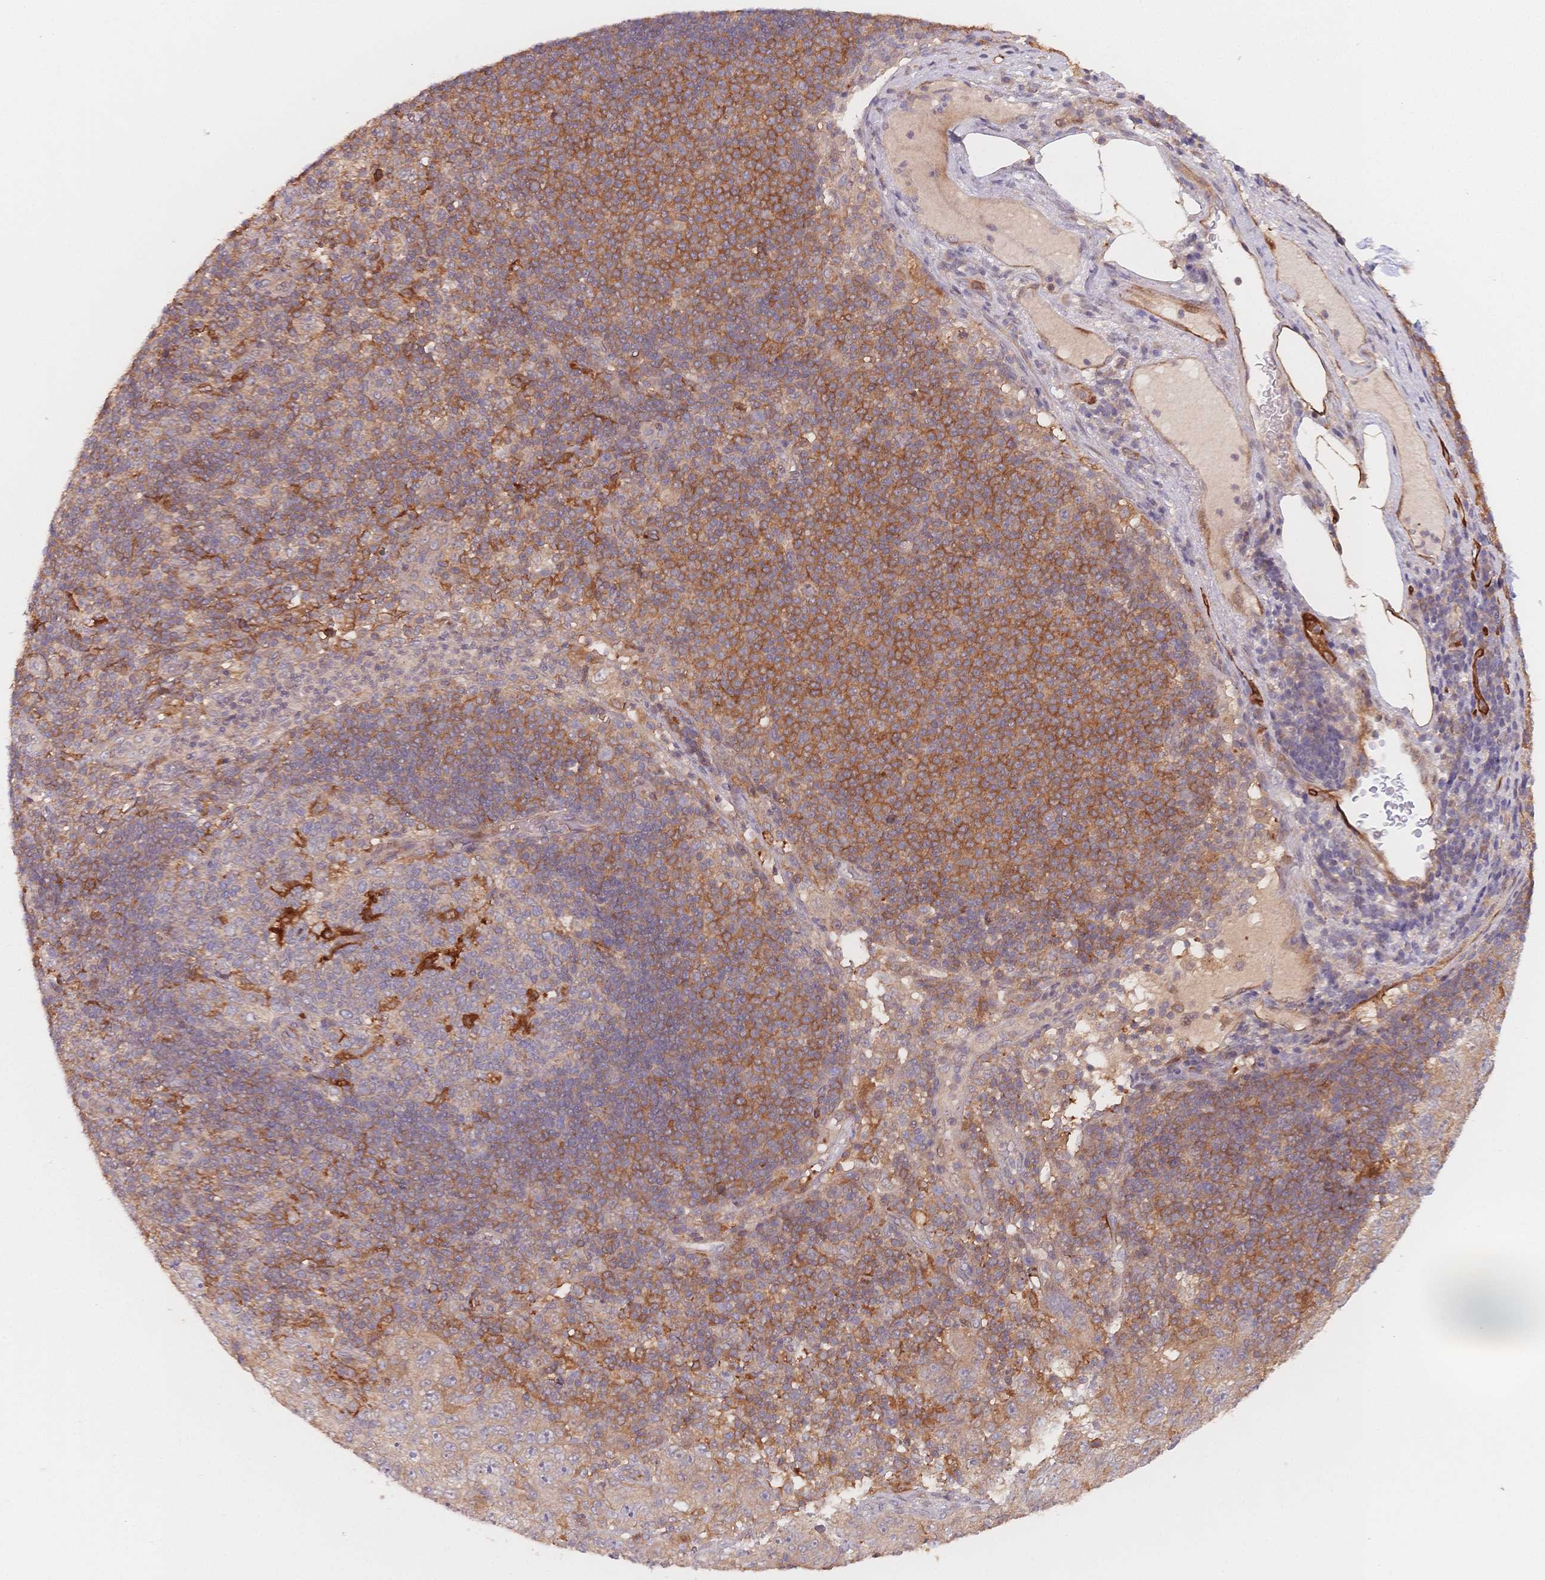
{"staining": {"intensity": "weak", "quantity": "25%-75%", "location": "cytoplasmic/membranous"}, "tissue": "pancreatic cancer", "cell_type": "Tumor cells", "image_type": "cancer", "snomed": [{"axis": "morphology", "description": "Adenocarcinoma, NOS"}, {"axis": "topography", "description": "Pancreas"}], "caption": "This is a photomicrograph of immunohistochemistry staining of pancreatic cancer, which shows weak expression in the cytoplasmic/membranous of tumor cells.", "gene": "C12orf75", "patient": {"sex": "male", "age": 68}}